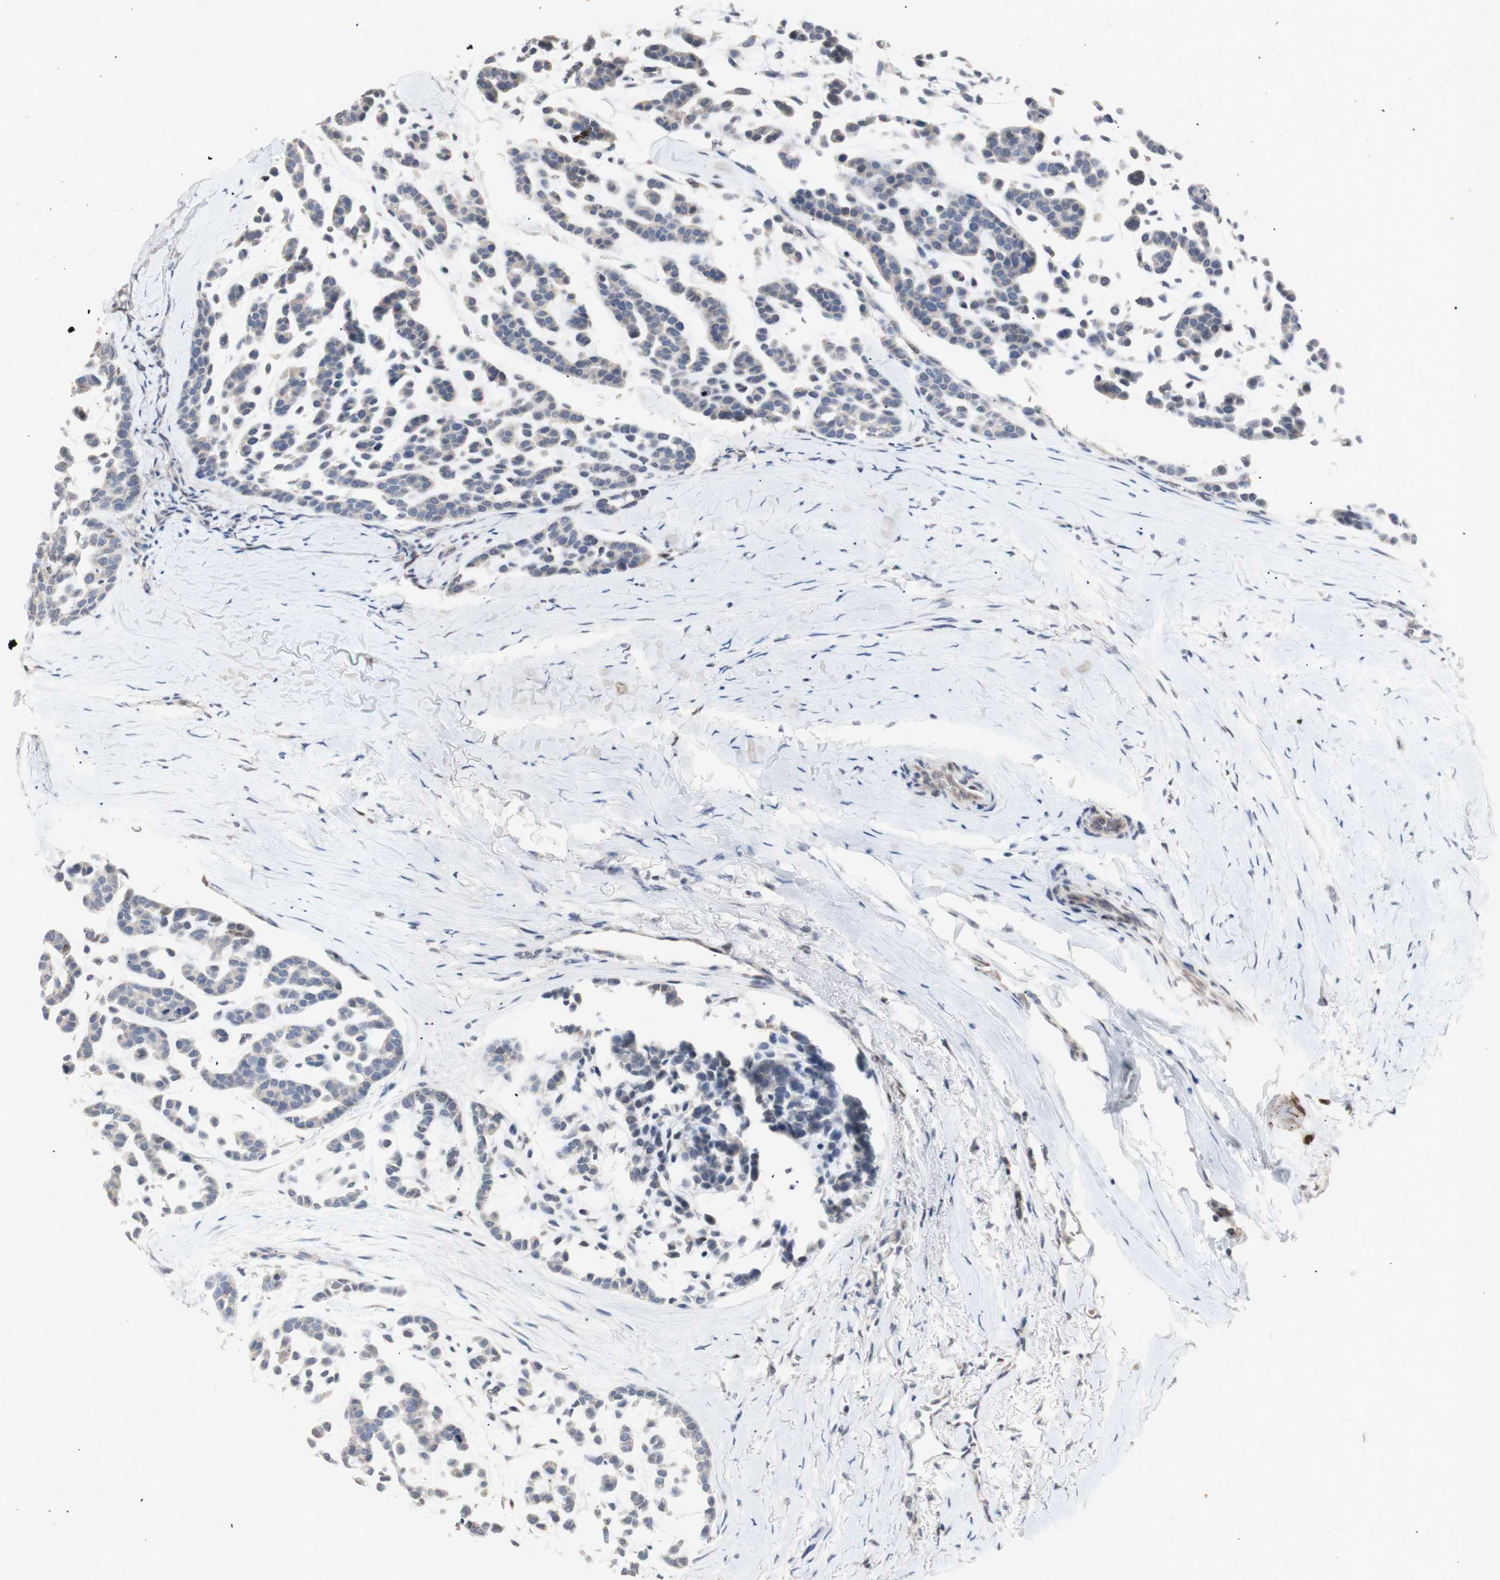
{"staining": {"intensity": "negative", "quantity": "none", "location": "none"}, "tissue": "head and neck cancer", "cell_type": "Tumor cells", "image_type": "cancer", "snomed": [{"axis": "morphology", "description": "Adenocarcinoma, NOS"}, {"axis": "morphology", "description": "Adenoma, NOS"}, {"axis": "topography", "description": "Head-Neck"}], "caption": "IHC histopathology image of neoplastic tissue: human adenoma (head and neck) stained with DAB shows no significant protein expression in tumor cells.", "gene": "FOSB", "patient": {"sex": "female", "age": 55}}